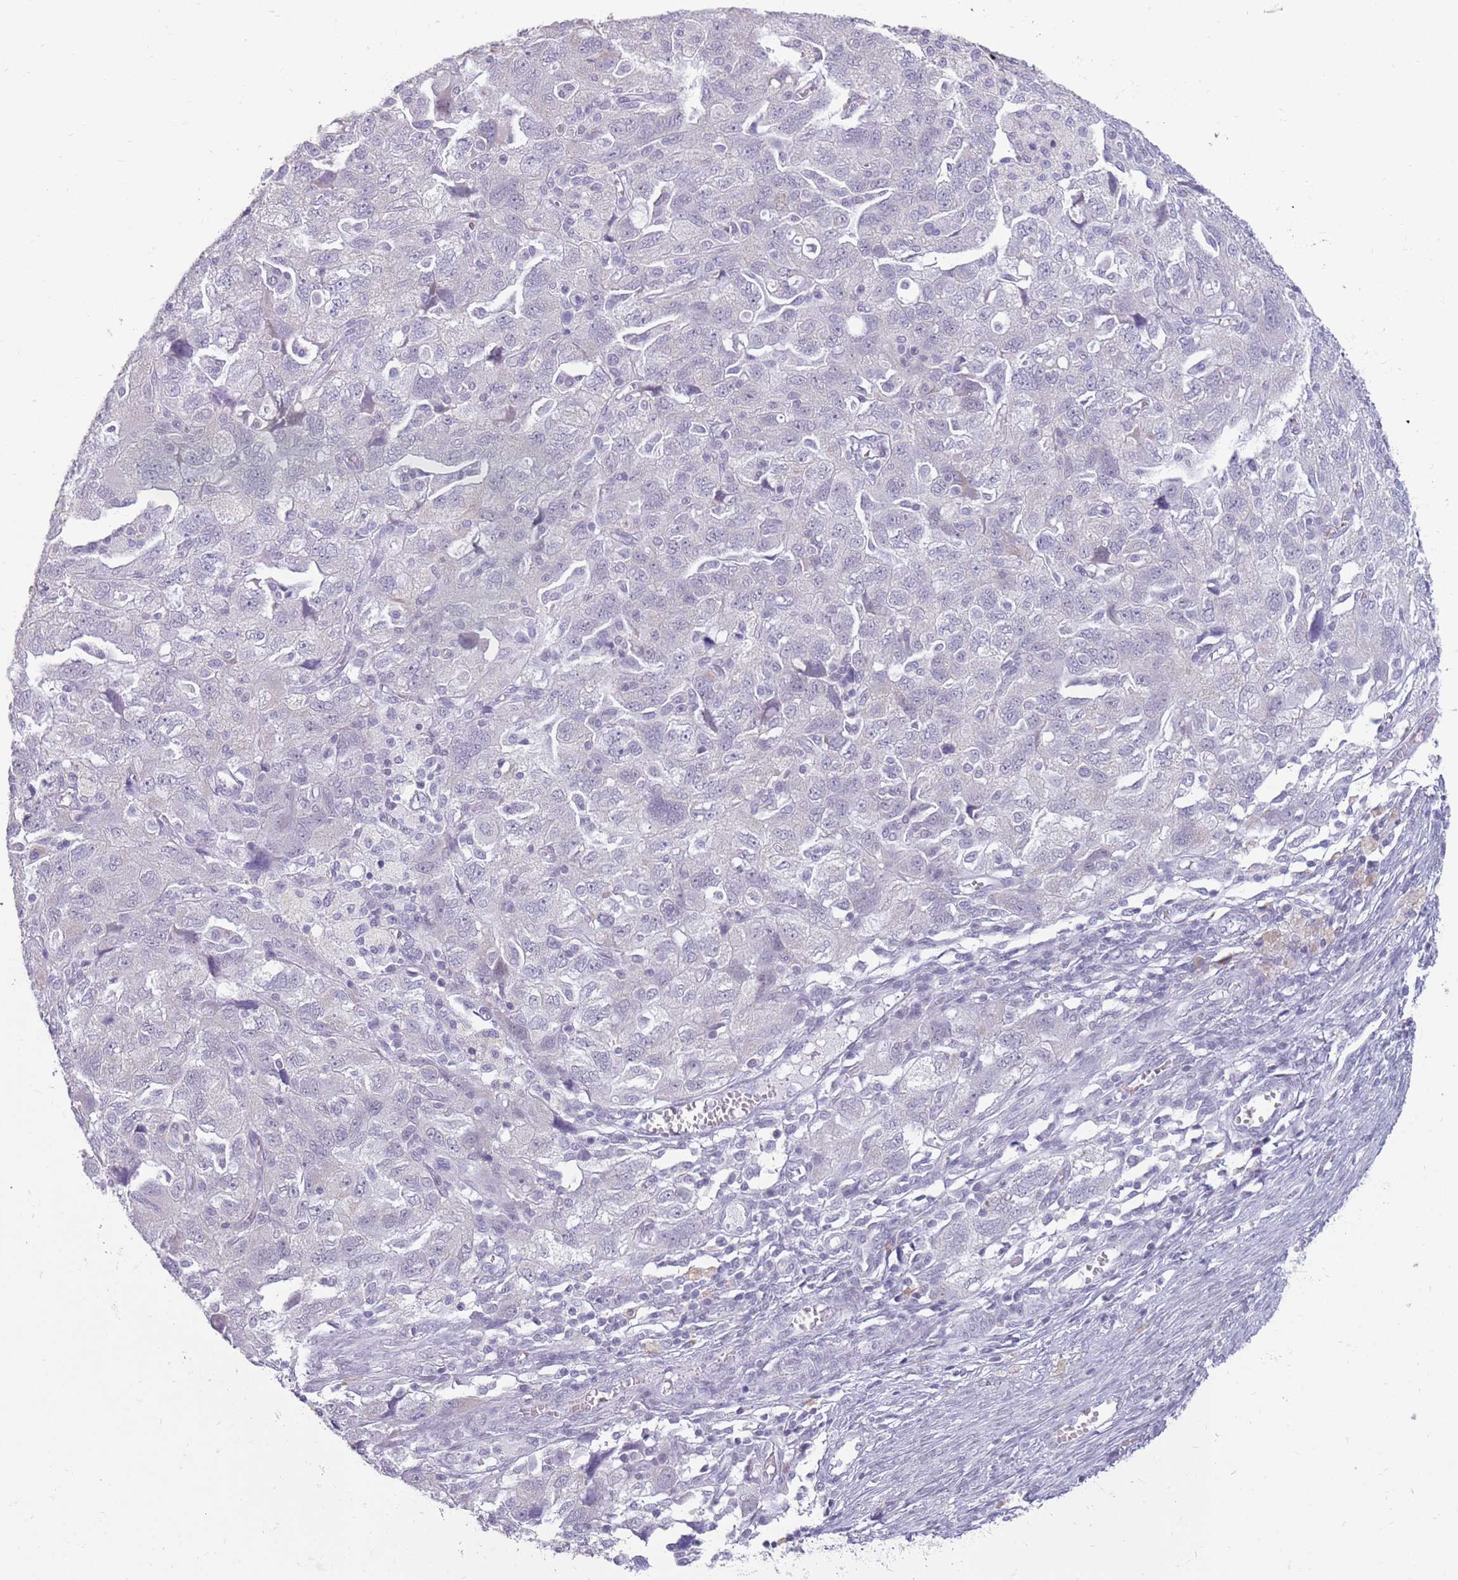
{"staining": {"intensity": "negative", "quantity": "none", "location": "none"}, "tissue": "ovarian cancer", "cell_type": "Tumor cells", "image_type": "cancer", "snomed": [{"axis": "morphology", "description": "Carcinoma, NOS"}, {"axis": "morphology", "description": "Cystadenocarcinoma, serous, NOS"}, {"axis": "topography", "description": "Ovary"}], "caption": "This is a micrograph of immunohistochemistry staining of ovarian carcinoma, which shows no expression in tumor cells.", "gene": "ZNF574", "patient": {"sex": "female", "age": 69}}